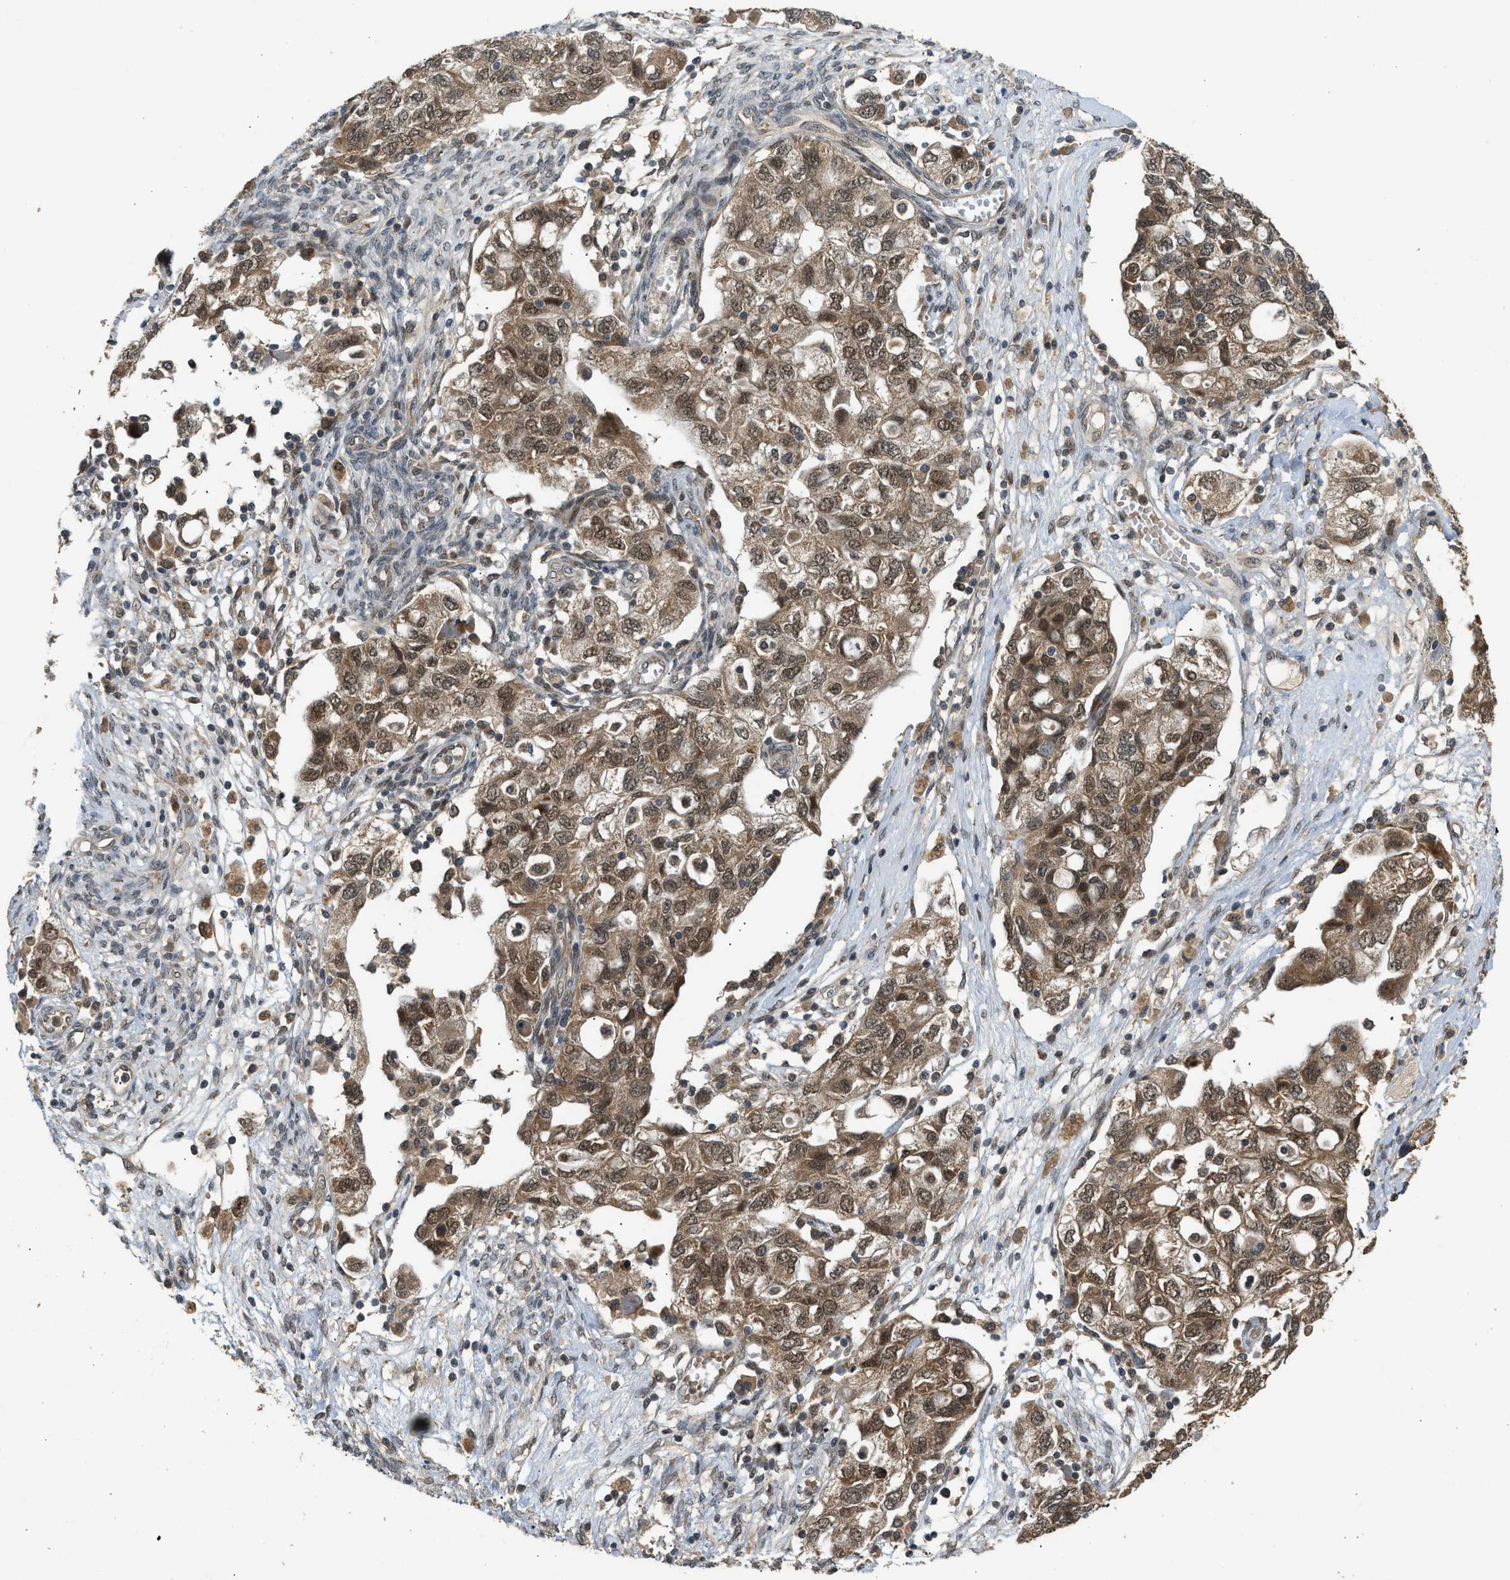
{"staining": {"intensity": "moderate", "quantity": ">75%", "location": "cytoplasmic/membranous,nuclear"}, "tissue": "ovarian cancer", "cell_type": "Tumor cells", "image_type": "cancer", "snomed": [{"axis": "morphology", "description": "Carcinoma, NOS"}, {"axis": "morphology", "description": "Cystadenocarcinoma, serous, NOS"}, {"axis": "topography", "description": "Ovary"}], "caption": "Moderate cytoplasmic/membranous and nuclear protein positivity is appreciated in approximately >75% of tumor cells in ovarian serous cystadenocarcinoma.", "gene": "GET1", "patient": {"sex": "female", "age": 69}}